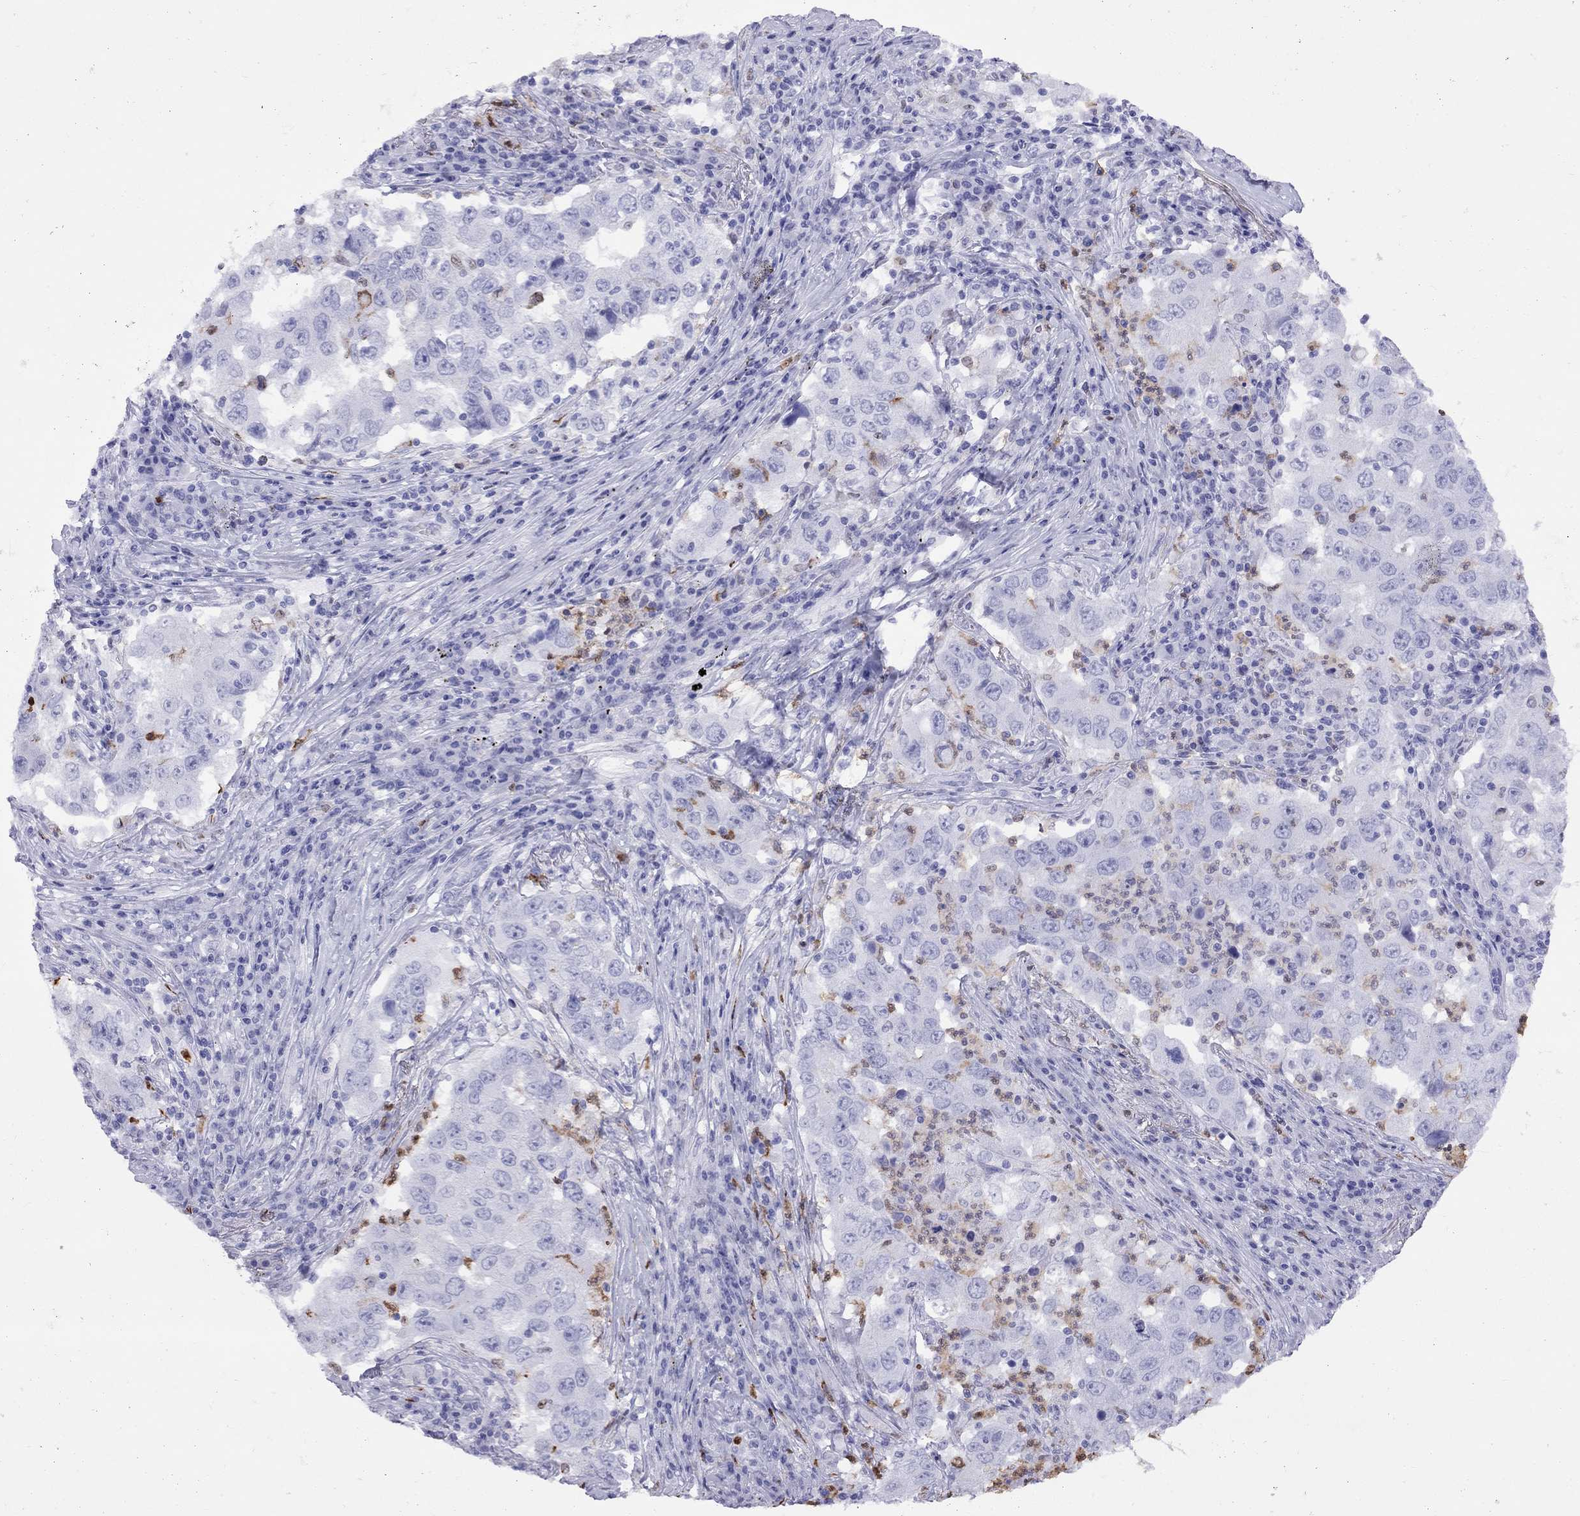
{"staining": {"intensity": "negative", "quantity": "none", "location": "none"}, "tissue": "lung cancer", "cell_type": "Tumor cells", "image_type": "cancer", "snomed": [{"axis": "morphology", "description": "Adenocarcinoma, NOS"}, {"axis": "topography", "description": "Lung"}], "caption": "An immunohistochemistry micrograph of lung cancer is shown. There is no staining in tumor cells of lung cancer. (Stains: DAB (3,3'-diaminobenzidine) immunohistochemistry (IHC) with hematoxylin counter stain, Microscopy: brightfield microscopy at high magnification).", "gene": "SLAMF1", "patient": {"sex": "male", "age": 73}}